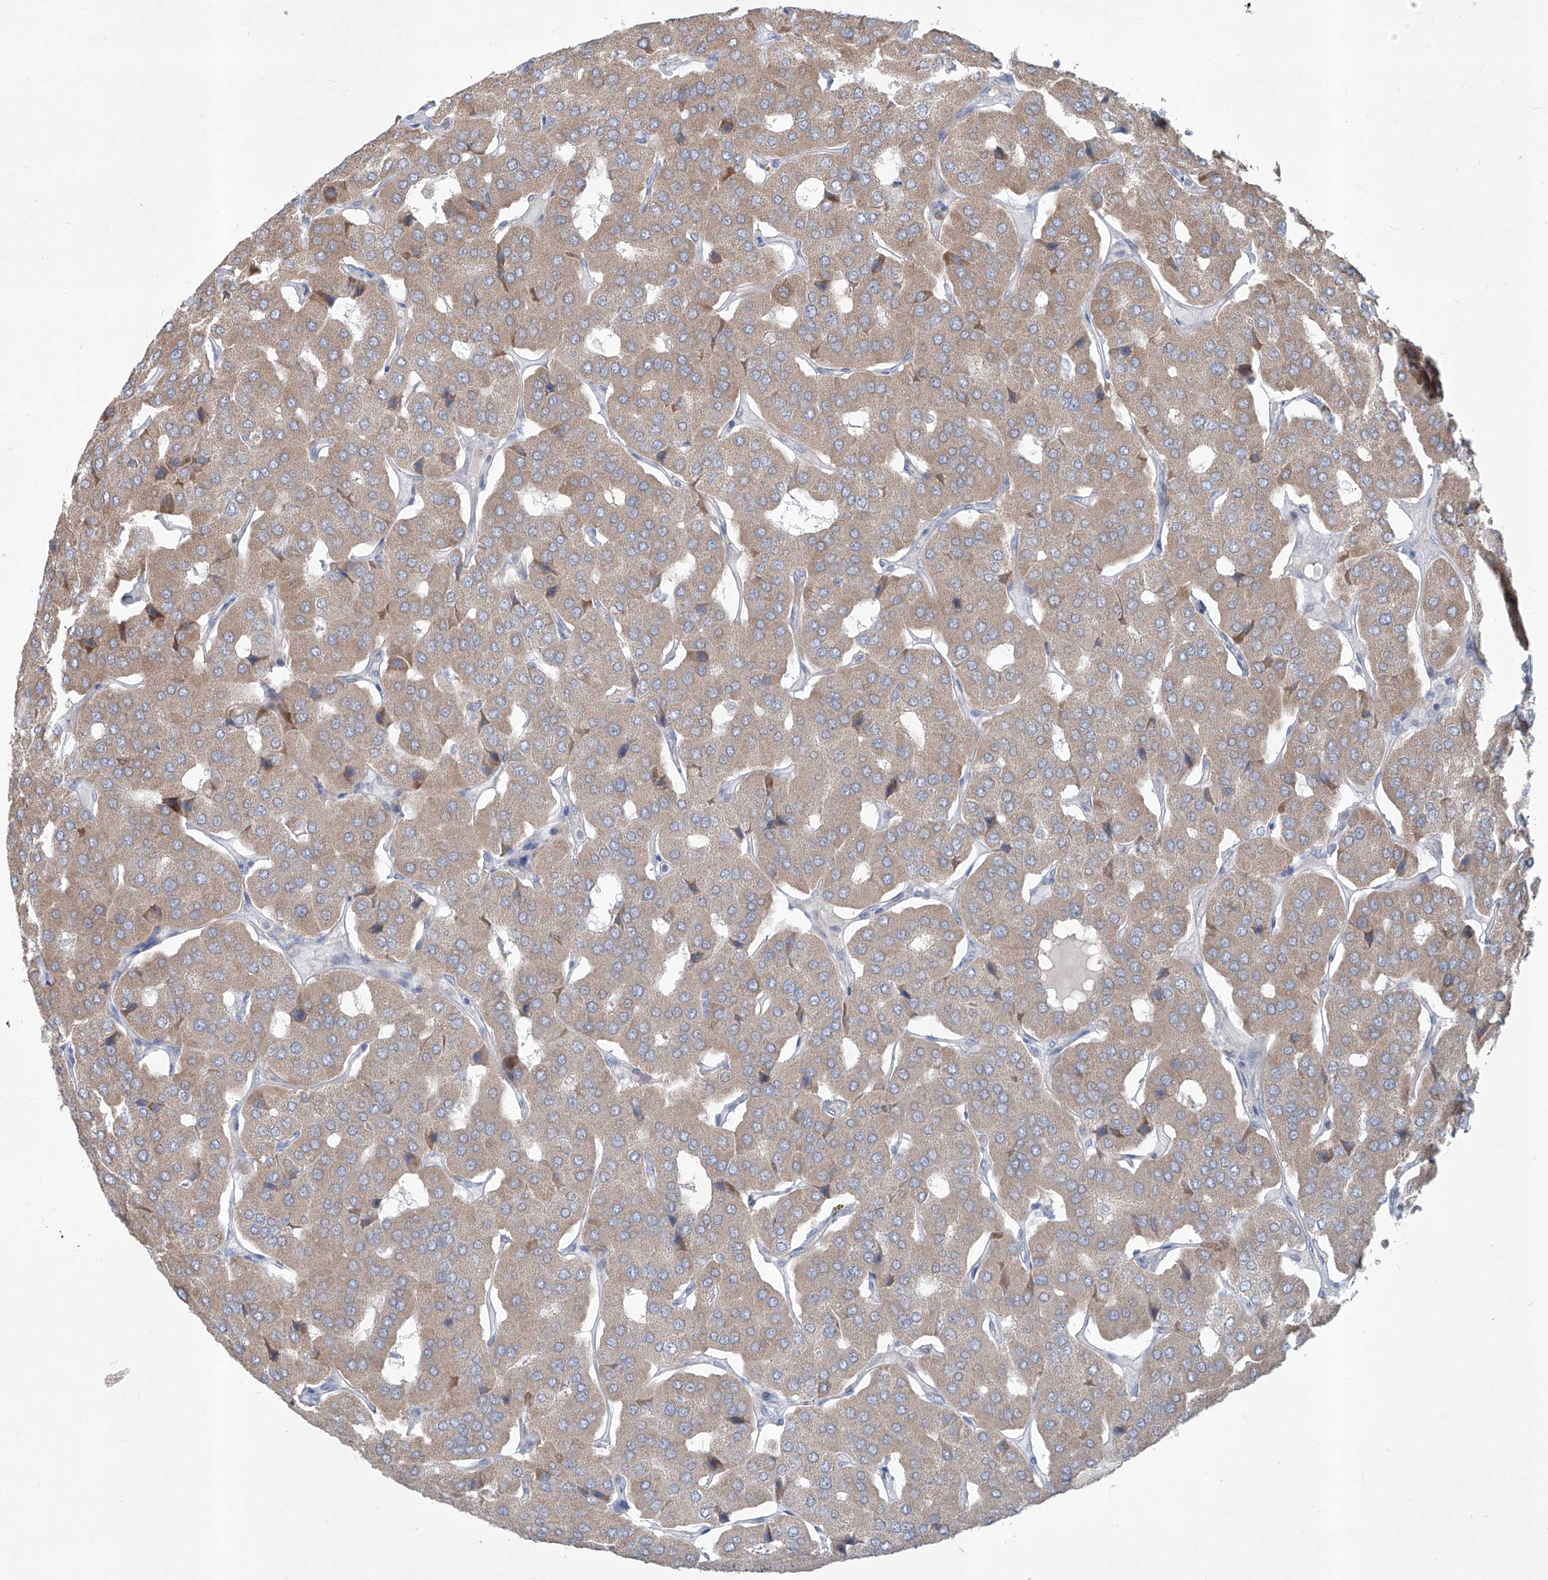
{"staining": {"intensity": "weak", "quantity": ">75%", "location": "cytoplasmic/membranous"}, "tissue": "parathyroid gland", "cell_type": "Glandular cells", "image_type": "normal", "snomed": [{"axis": "morphology", "description": "Normal tissue, NOS"}, {"axis": "morphology", "description": "Adenoma, NOS"}, {"axis": "topography", "description": "Parathyroid gland"}], "caption": "A brown stain shows weak cytoplasmic/membranous positivity of a protein in glandular cells of normal human parathyroid gland.", "gene": "ZBTB48", "patient": {"sex": "female", "age": 86}}